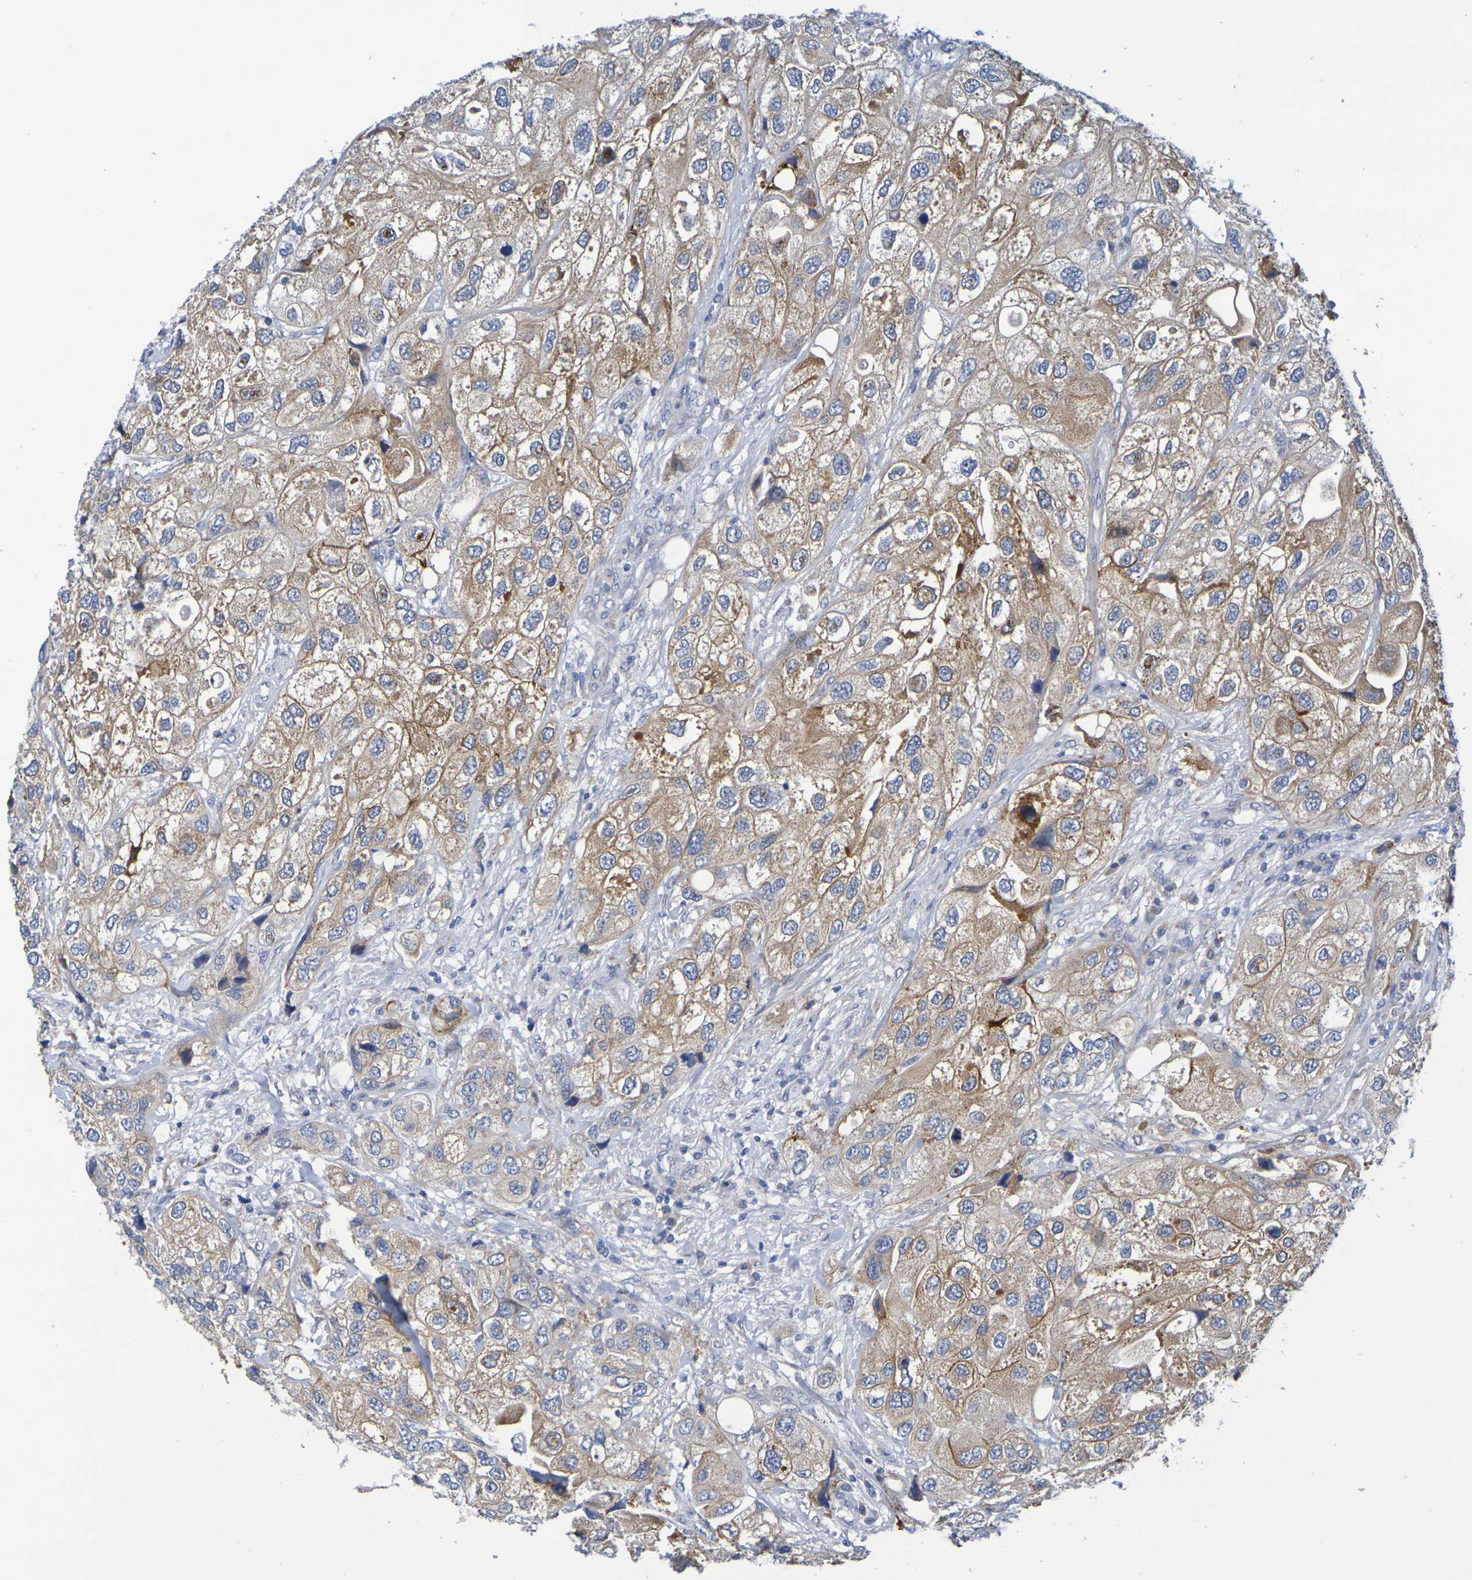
{"staining": {"intensity": "moderate", "quantity": ">75%", "location": "cytoplasmic/membranous"}, "tissue": "urothelial cancer", "cell_type": "Tumor cells", "image_type": "cancer", "snomed": [{"axis": "morphology", "description": "Urothelial carcinoma, High grade"}, {"axis": "topography", "description": "Urinary bladder"}], "caption": "Immunohistochemistry (IHC) photomicrograph of neoplastic tissue: urothelial cancer stained using immunohistochemistry reveals medium levels of moderate protein expression localized specifically in the cytoplasmic/membranous of tumor cells, appearing as a cytoplasmic/membranous brown color.", "gene": "SDC4", "patient": {"sex": "female", "age": 64}}